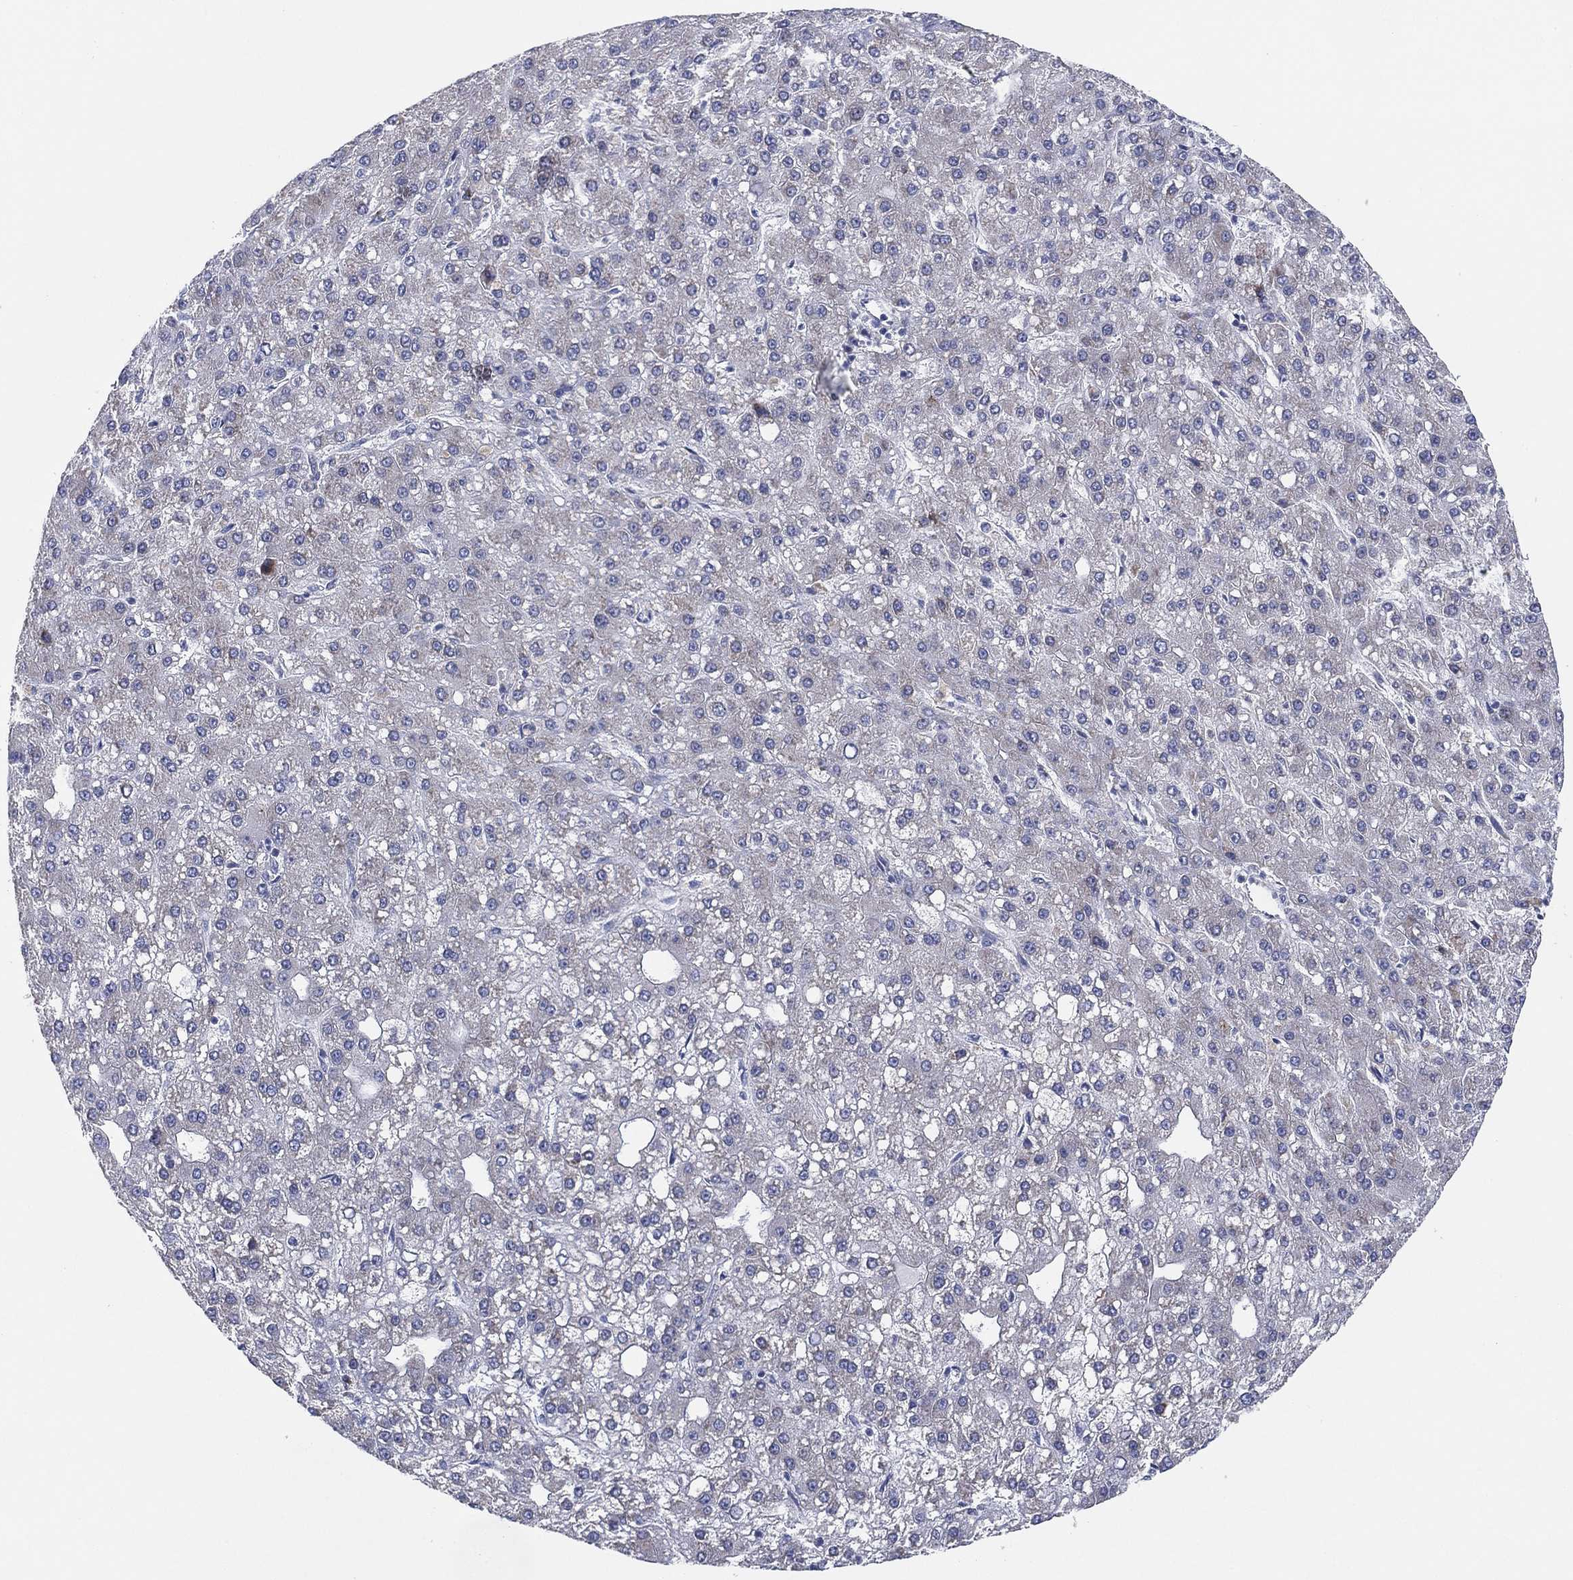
{"staining": {"intensity": "negative", "quantity": "none", "location": "none"}, "tissue": "liver cancer", "cell_type": "Tumor cells", "image_type": "cancer", "snomed": [{"axis": "morphology", "description": "Carcinoma, Hepatocellular, NOS"}, {"axis": "topography", "description": "Liver"}], "caption": "Tumor cells are negative for protein expression in human liver hepatocellular carcinoma.", "gene": "TMEM40", "patient": {"sex": "male", "age": 67}}